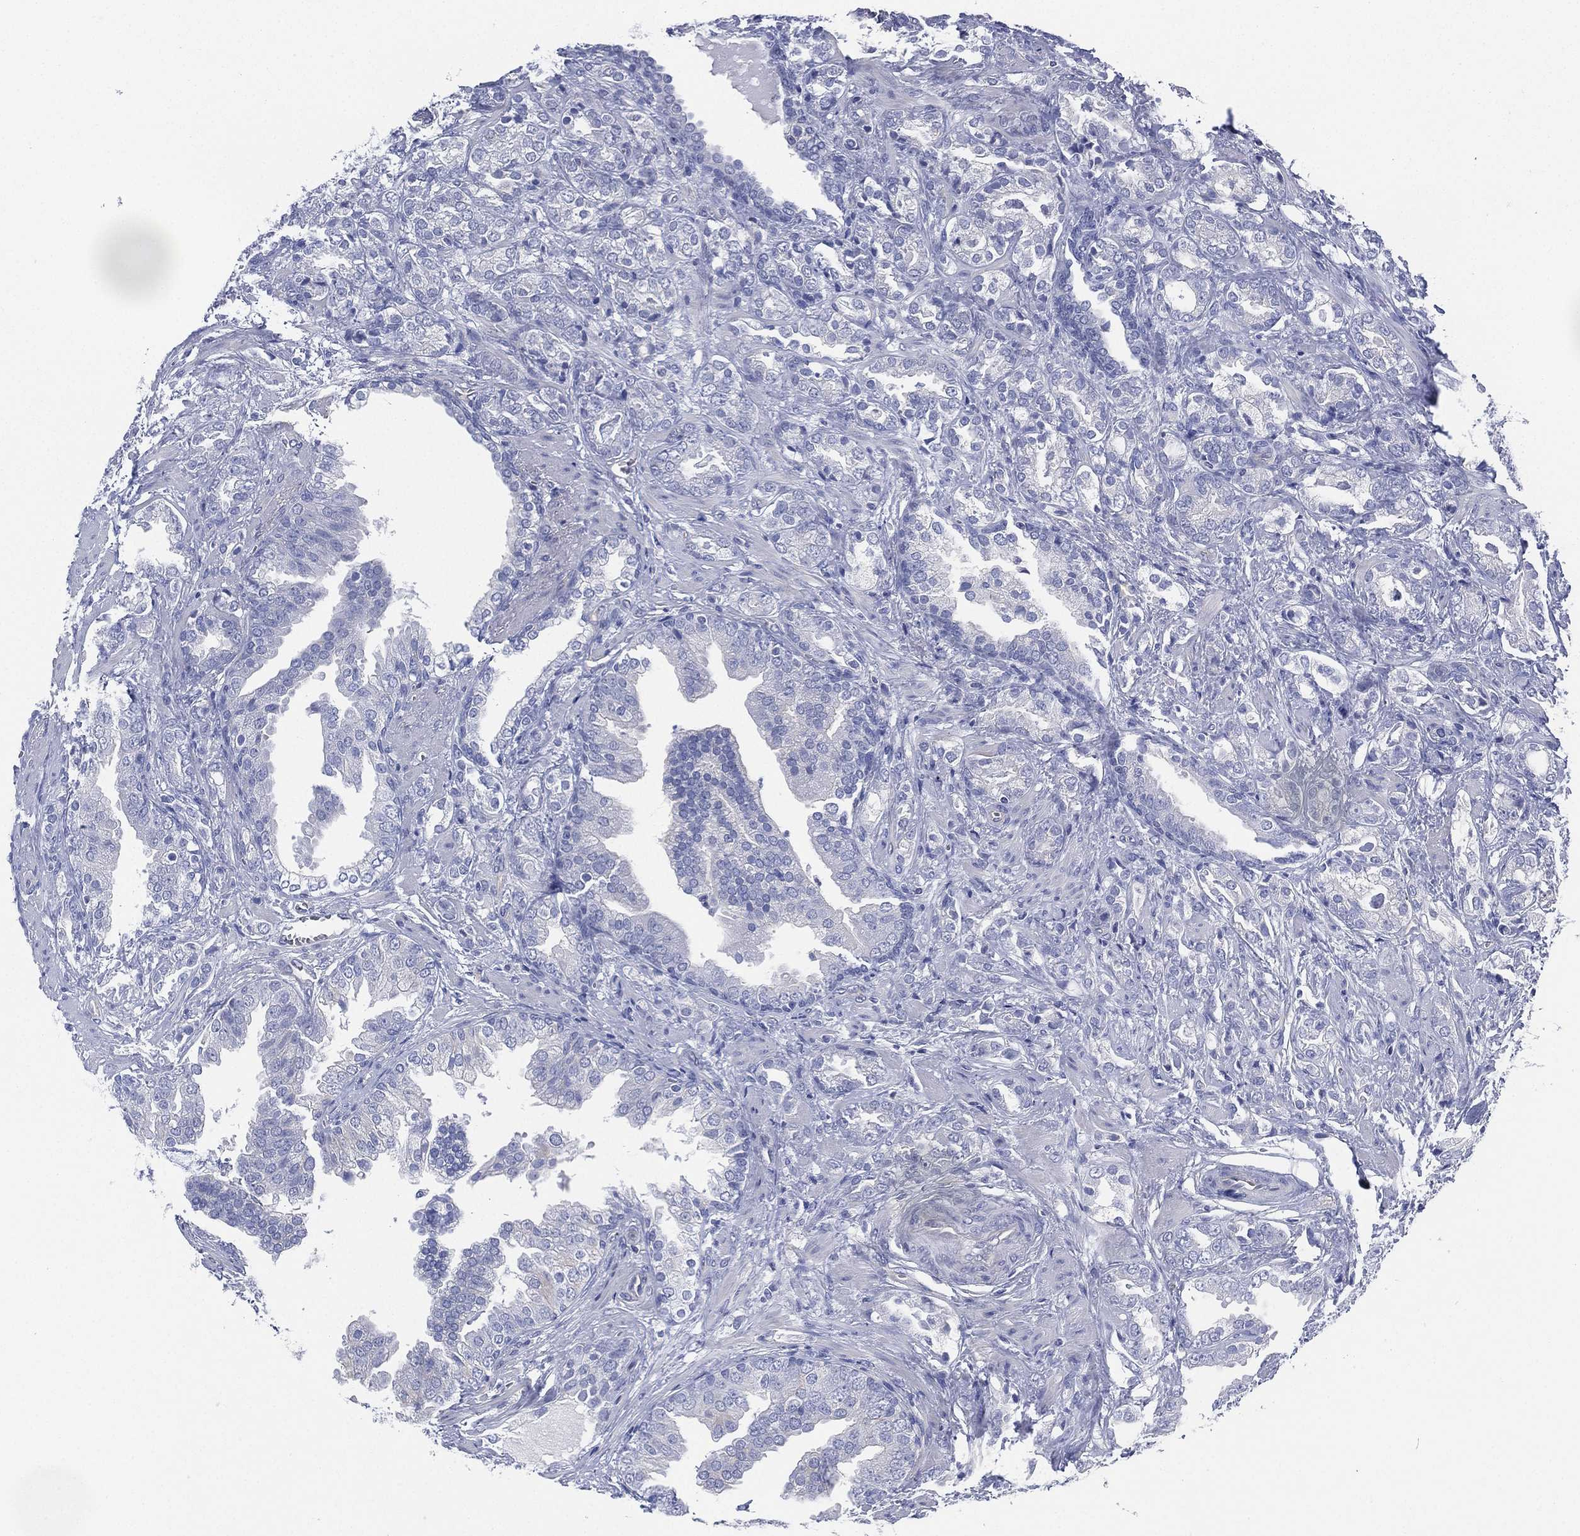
{"staining": {"intensity": "negative", "quantity": "none", "location": "none"}, "tissue": "prostate cancer", "cell_type": "Tumor cells", "image_type": "cancer", "snomed": [{"axis": "morphology", "description": "Adenocarcinoma, NOS"}, {"axis": "topography", "description": "Prostate"}], "caption": "An IHC photomicrograph of prostate adenocarcinoma is shown. There is no staining in tumor cells of prostate adenocarcinoma. Nuclei are stained in blue.", "gene": "CCDC70", "patient": {"sex": "male", "age": 57}}